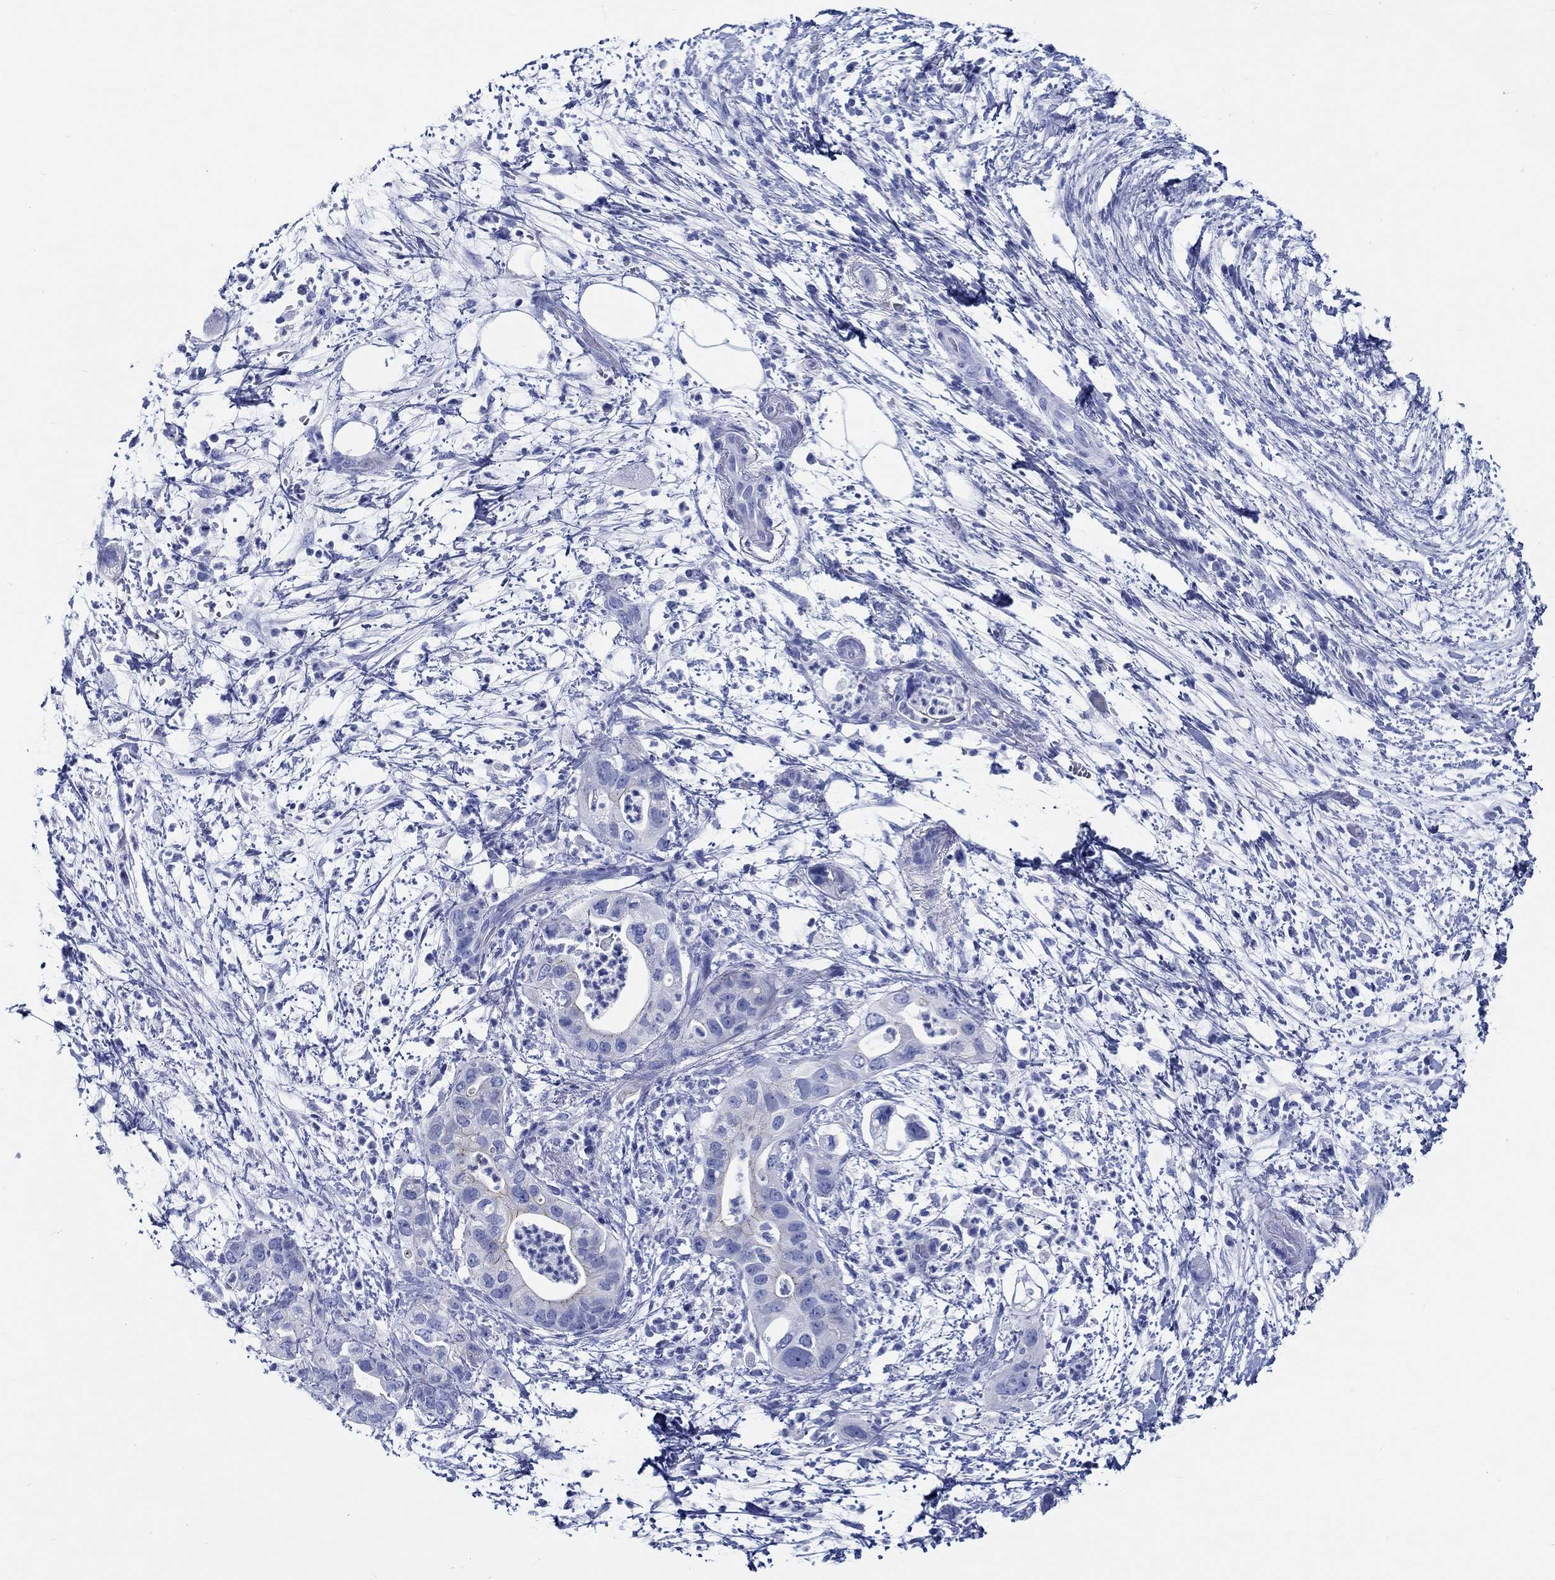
{"staining": {"intensity": "negative", "quantity": "none", "location": "none"}, "tissue": "pancreatic cancer", "cell_type": "Tumor cells", "image_type": "cancer", "snomed": [{"axis": "morphology", "description": "Adenocarcinoma, NOS"}, {"axis": "topography", "description": "Pancreas"}], "caption": "An image of human pancreatic cancer (adenocarcinoma) is negative for staining in tumor cells.", "gene": "RD3L", "patient": {"sex": "female", "age": 72}}